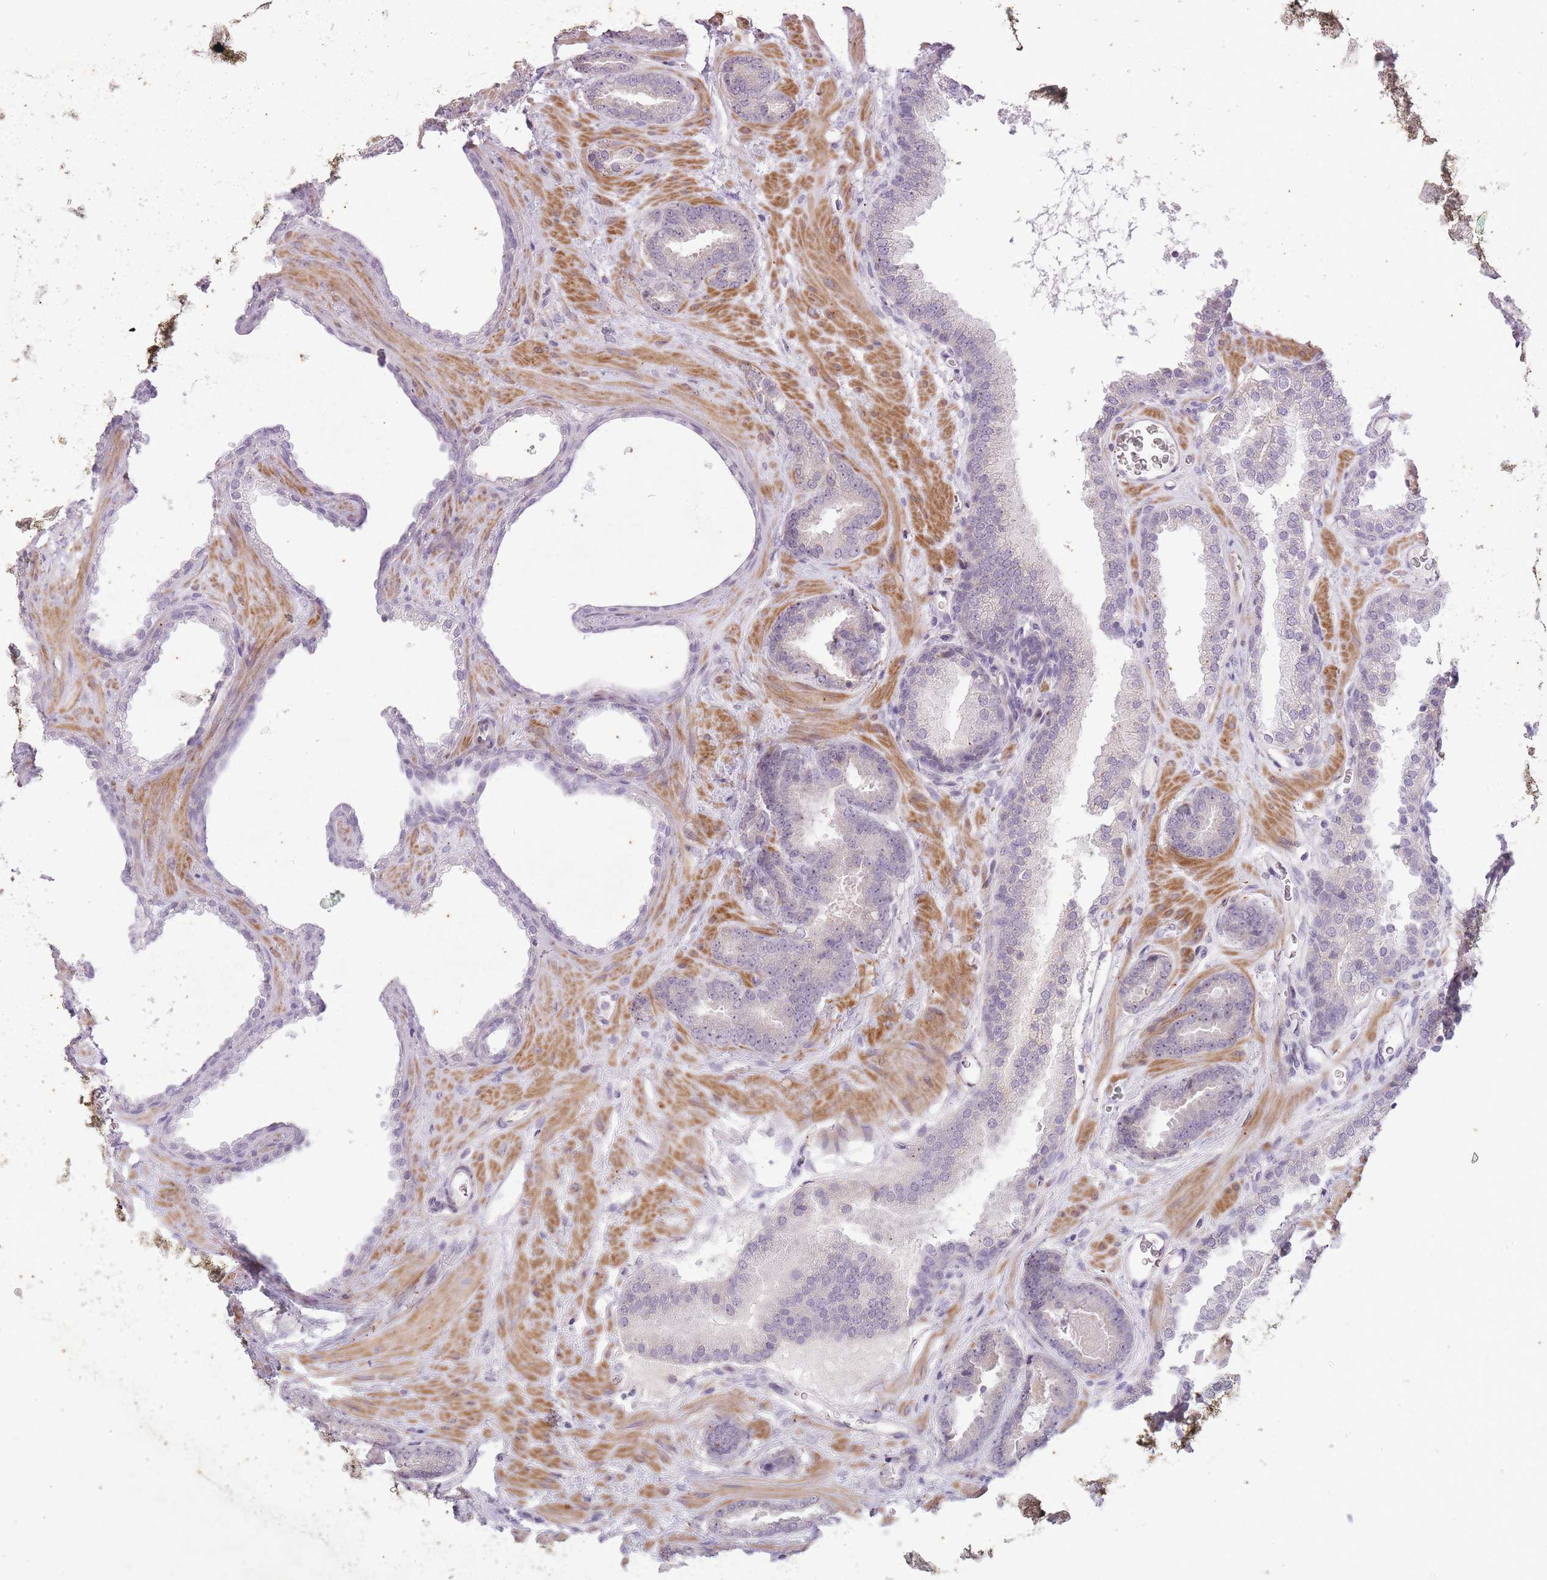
{"staining": {"intensity": "negative", "quantity": "none", "location": "none"}, "tissue": "prostate cancer", "cell_type": "Tumor cells", "image_type": "cancer", "snomed": [{"axis": "morphology", "description": "Adenocarcinoma, Low grade"}, {"axis": "topography", "description": "Prostate"}], "caption": "Tumor cells are negative for protein expression in human prostate cancer. Nuclei are stained in blue.", "gene": "CNTNAP3", "patient": {"sex": "male", "age": 62}}